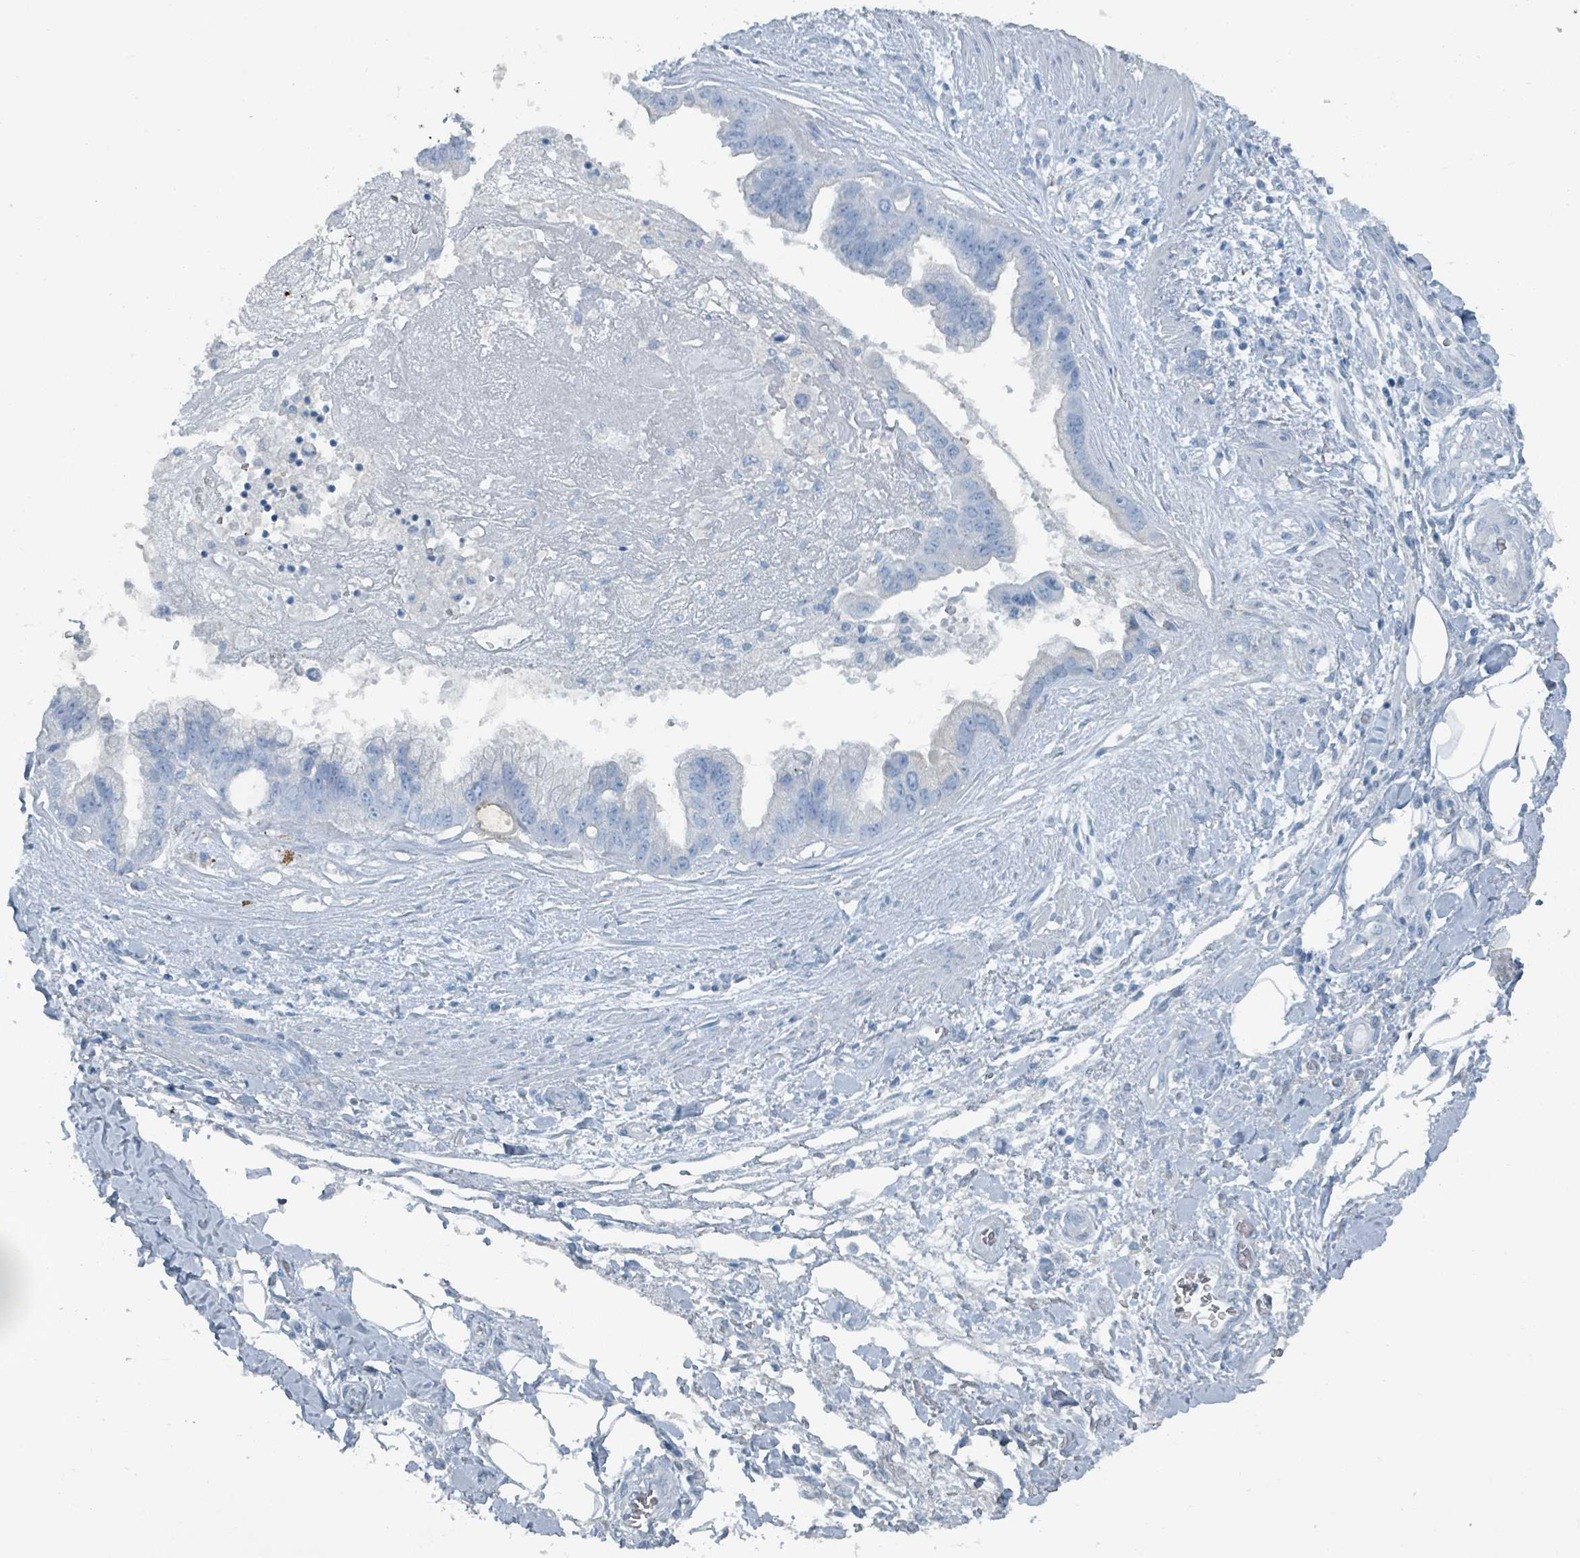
{"staining": {"intensity": "negative", "quantity": "none", "location": "none"}, "tissue": "stomach cancer", "cell_type": "Tumor cells", "image_type": "cancer", "snomed": [{"axis": "morphology", "description": "Adenocarcinoma, NOS"}, {"axis": "topography", "description": "Stomach"}], "caption": "Immunohistochemistry (IHC) of stomach cancer displays no staining in tumor cells.", "gene": "GAMT", "patient": {"sex": "male", "age": 62}}